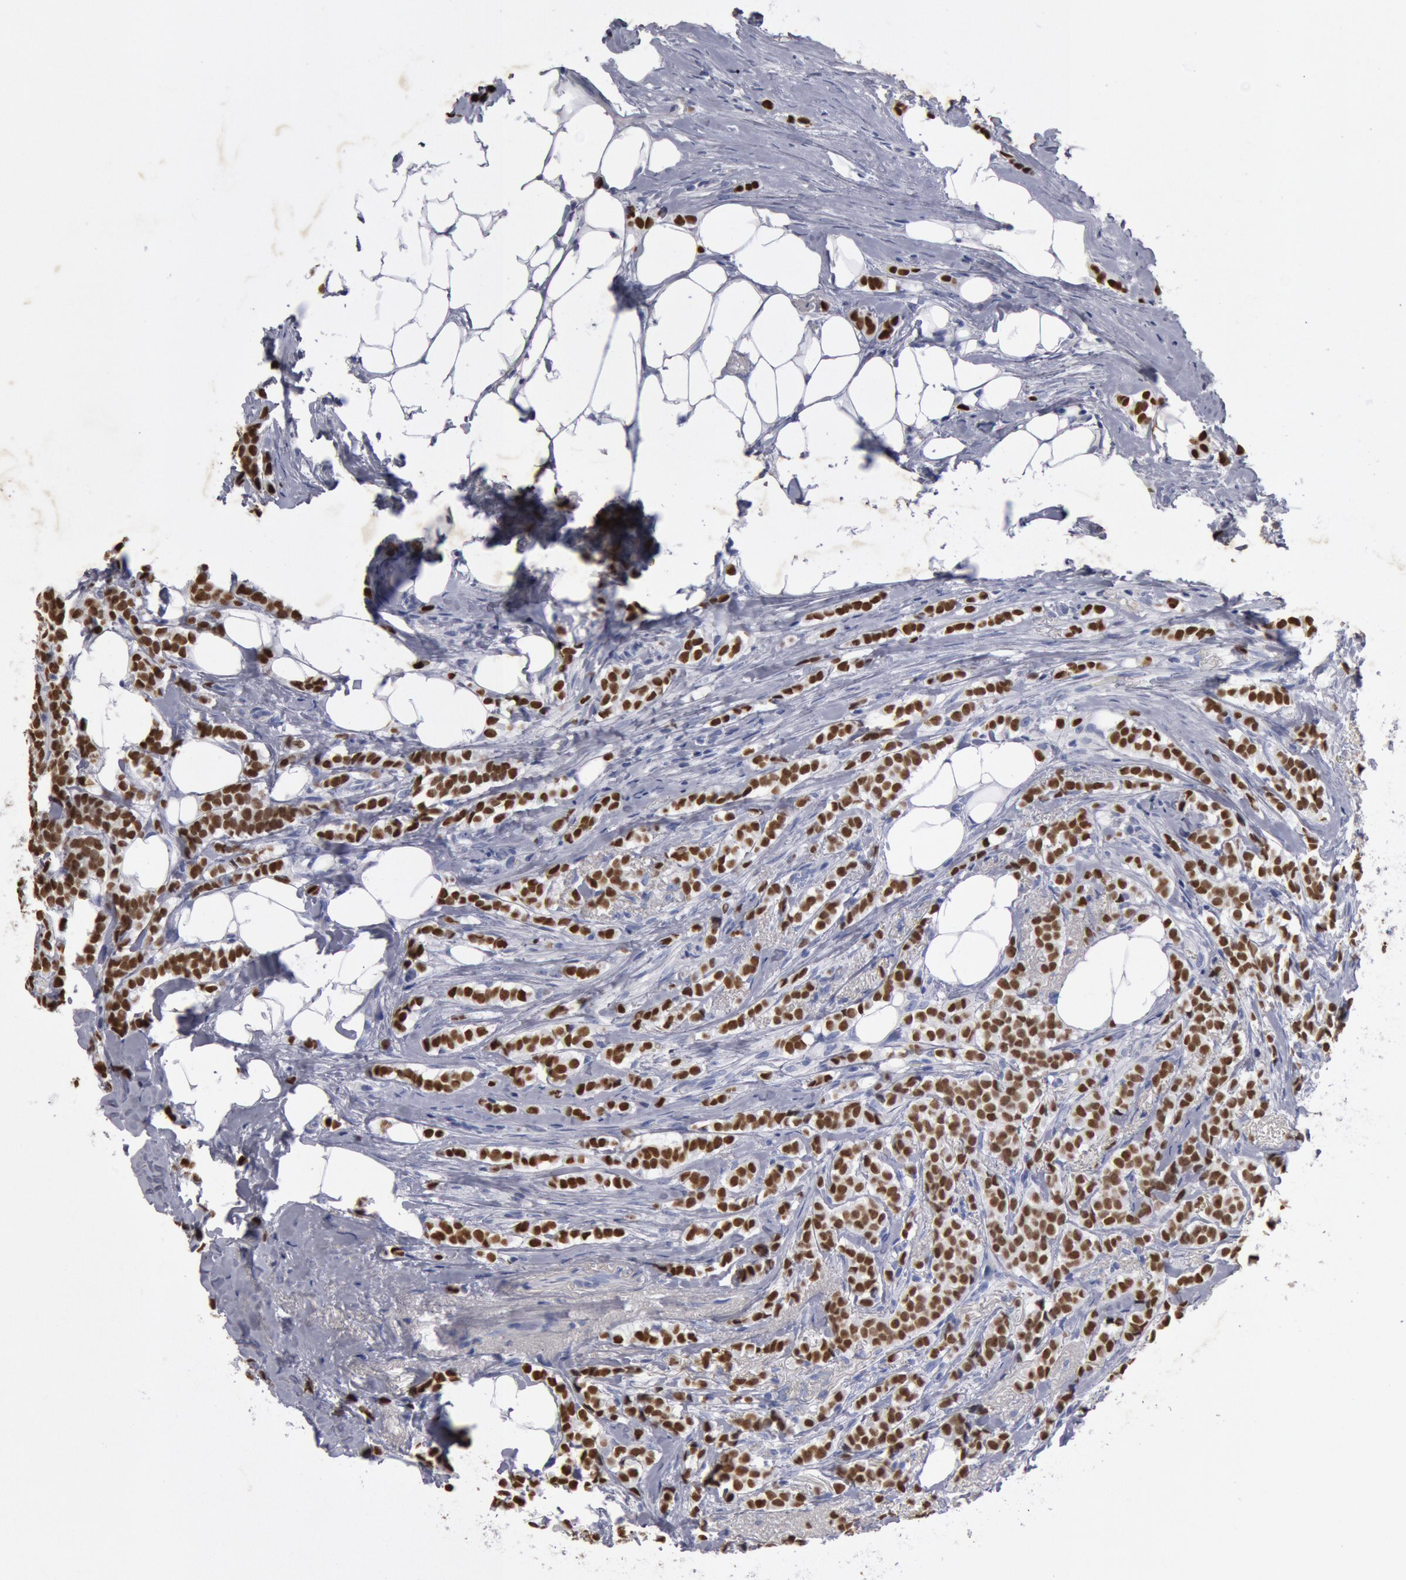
{"staining": {"intensity": "strong", "quantity": ">75%", "location": "nuclear"}, "tissue": "breast cancer", "cell_type": "Tumor cells", "image_type": "cancer", "snomed": [{"axis": "morphology", "description": "Lobular carcinoma"}, {"axis": "topography", "description": "Breast"}], "caption": "Immunohistochemistry staining of lobular carcinoma (breast), which exhibits high levels of strong nuclear positivity in approximately >75% of tumor cells indicating strong nuclear protein expression. The staining was performed using DAB (brown) for protein detection and nuclei were counterstained in hematoxylin (blue).", "gene": "FOXA2", "patient": {"sex": "female", "age": 56}}